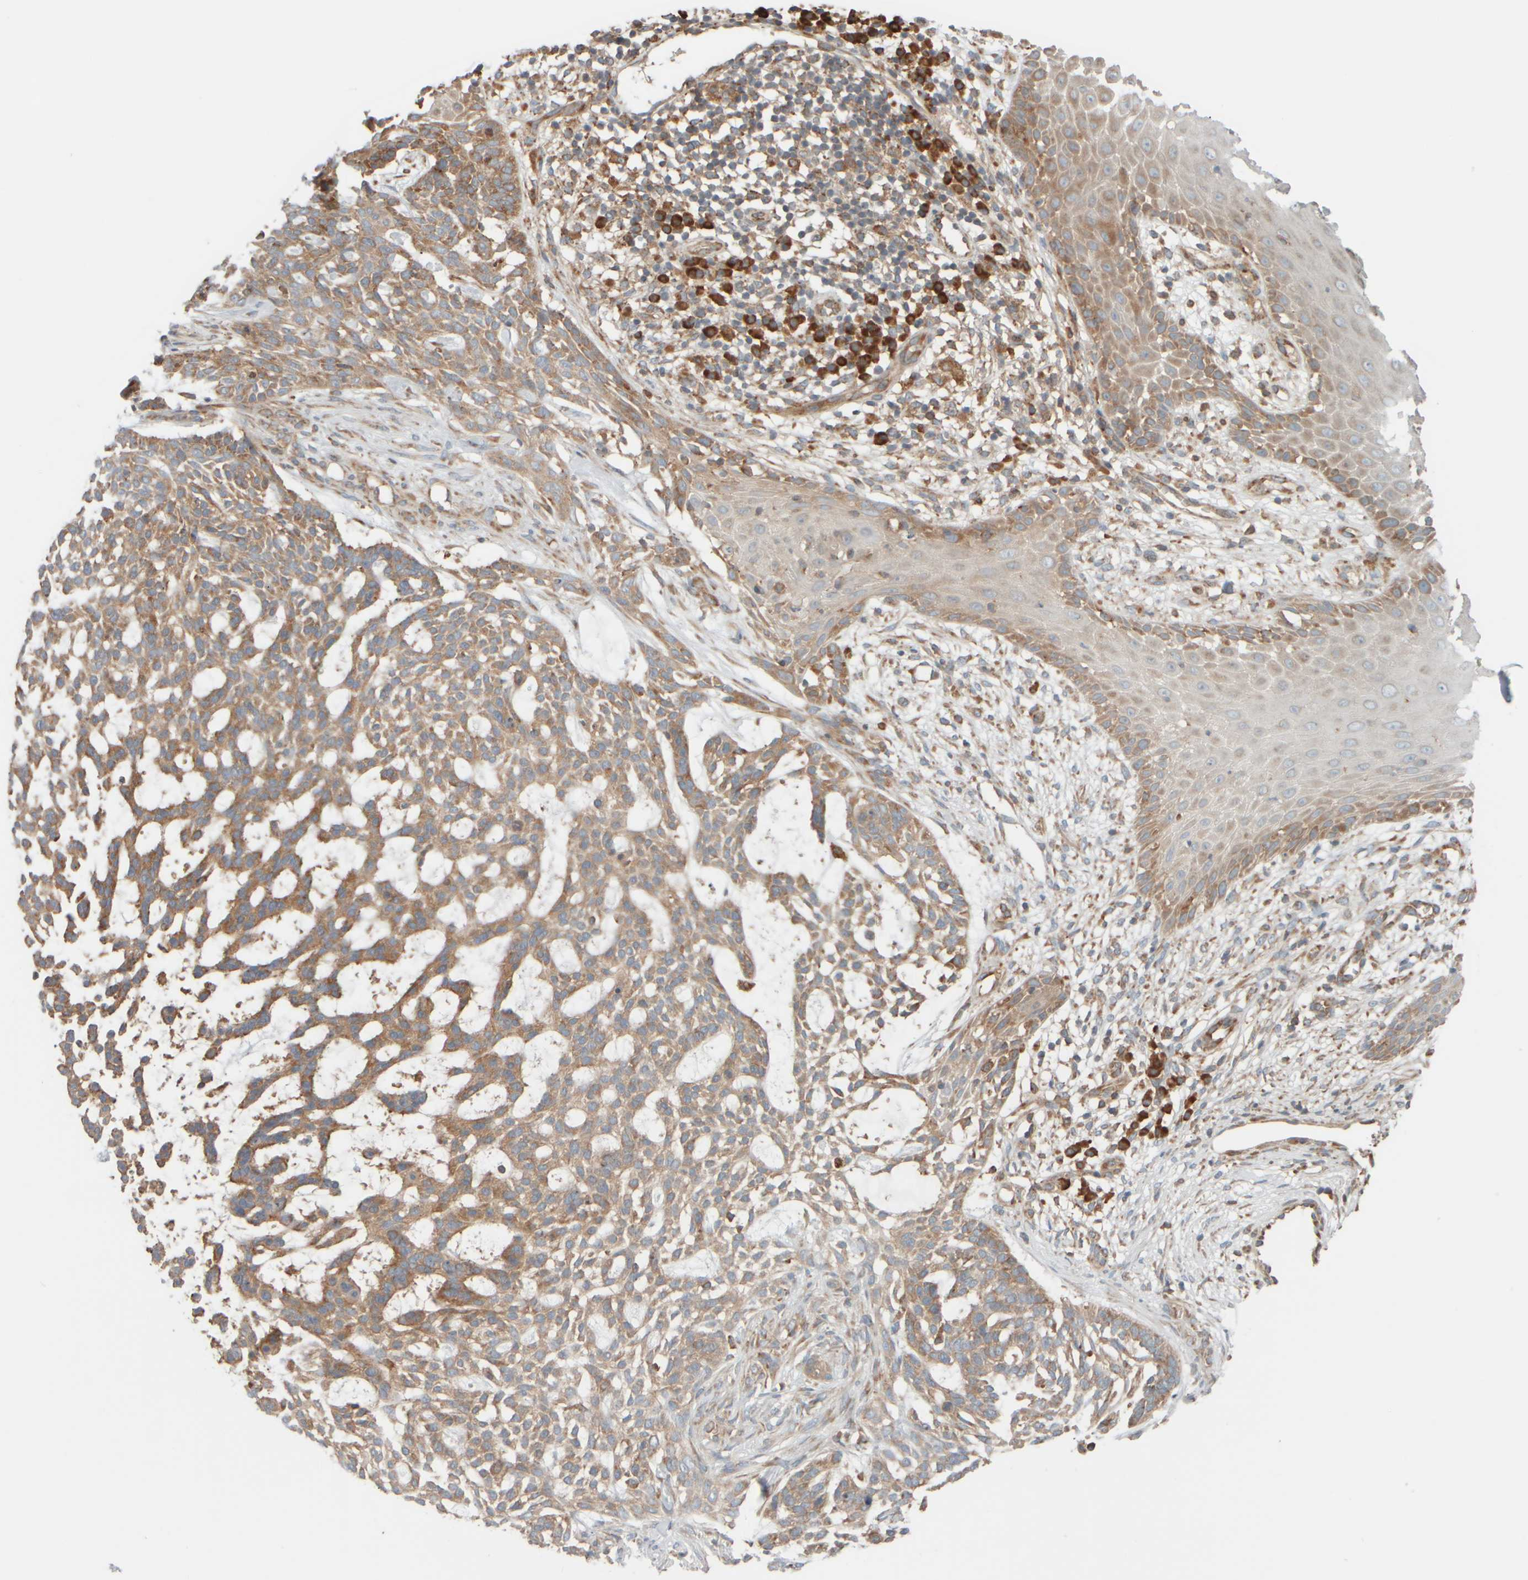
{"staining": {"intensity": "moderate", "quantity": ">75%", "location": "cytoplasmic/membranous"}, "tissue": "skin cancer", "cell_type": "Tumor cells", "image_type": "cancer", "snomed": [{"axis": "morphology", "description": "Basal cell carcinoma"}, {"axis": "topography", "description": "Skin"}], "caption": "Skin cancer (basal cell carcinoma) stained with immunohistochemistry demonstrates moderate cytoplasmic/membranous expression in approximately >75% of tumor cells.", "gene": "EIF2B3", "patient": {"sex": "female", "age": 64}}